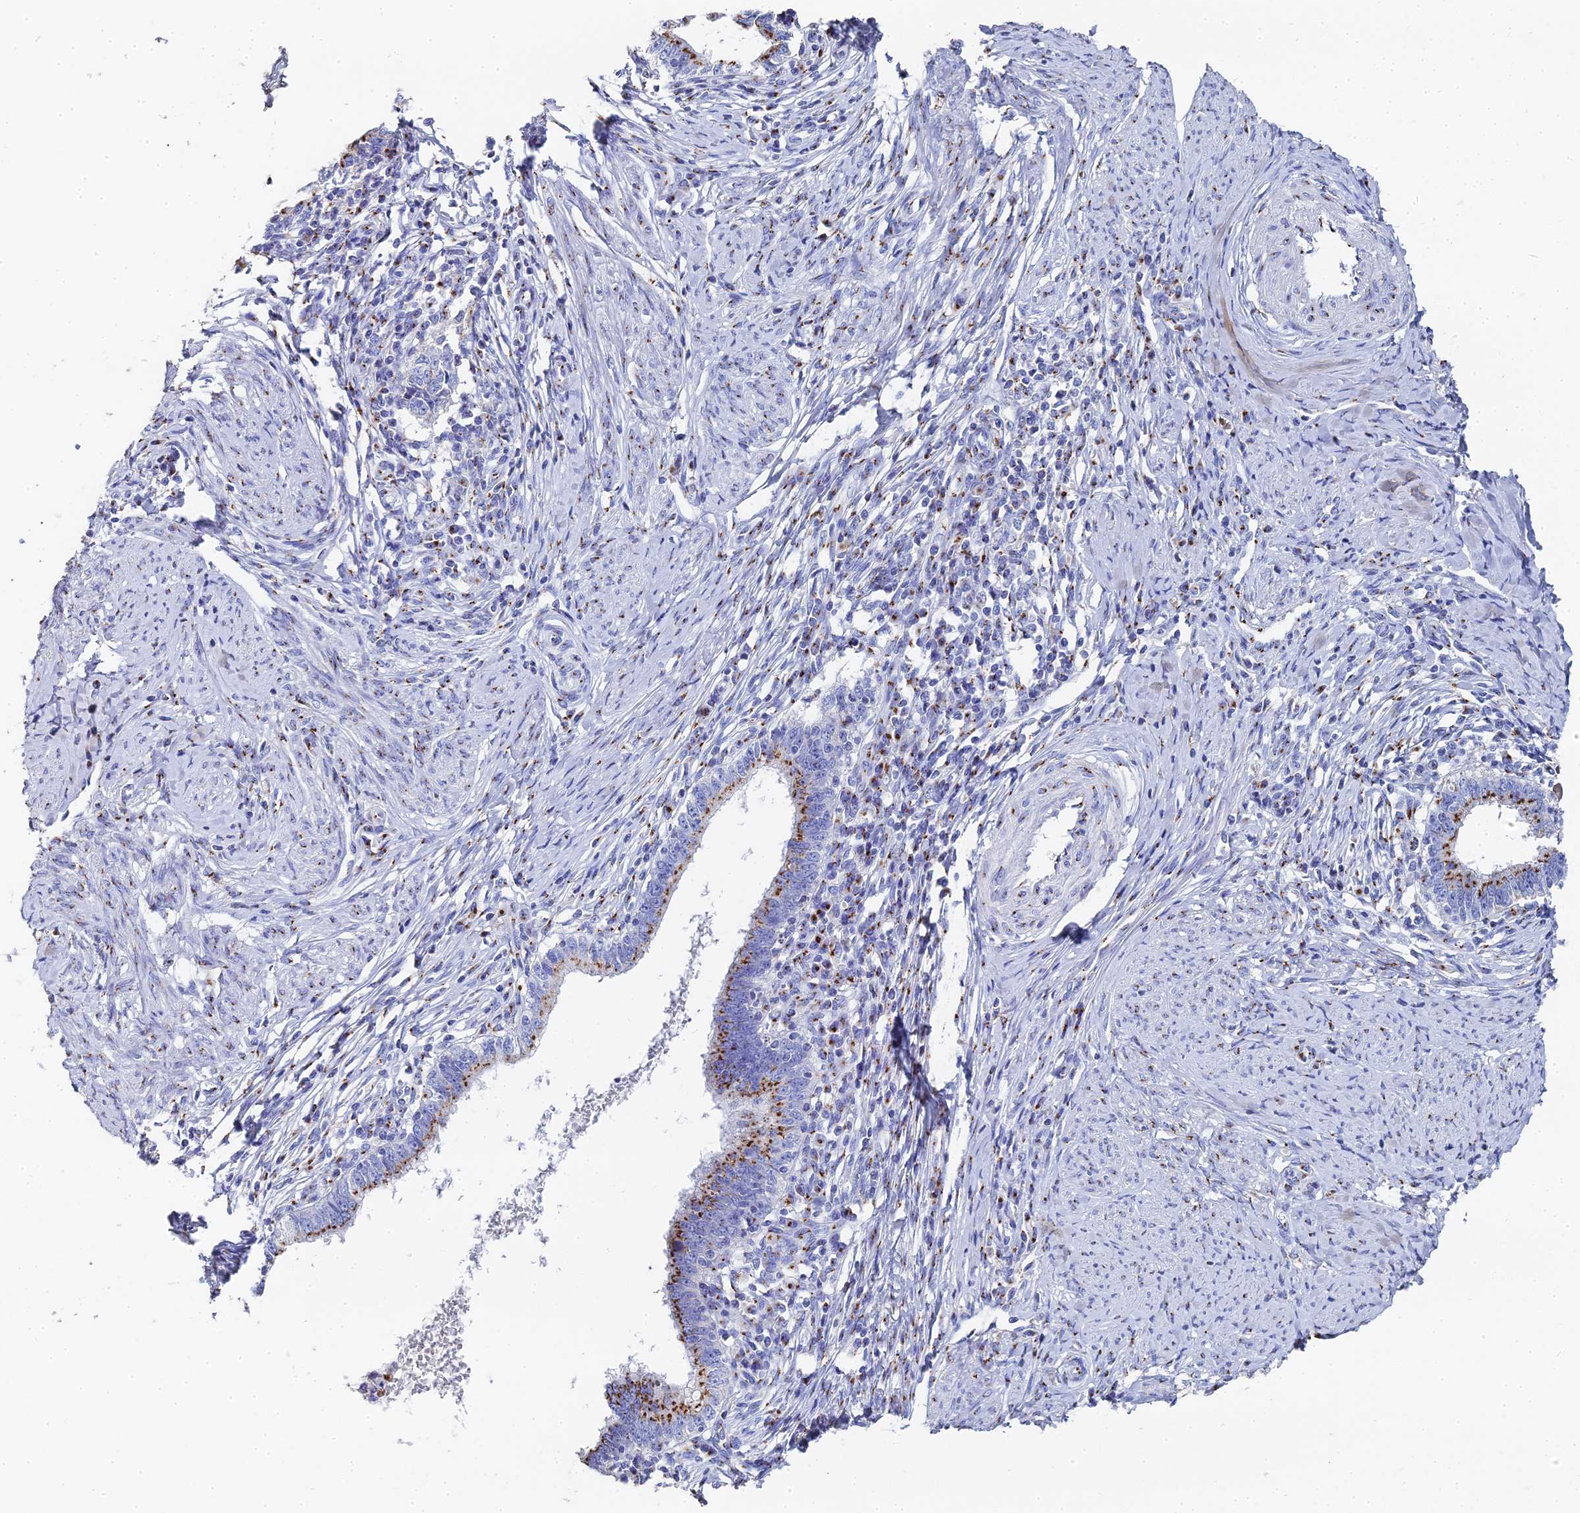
{"staining": {"intensity": "moderate", "quantity": "25%-75%", "location": "cytoplasmic/membranous"}, "tissue": "cervical cancer", "cell_type": "Tumor cells", "image_type": "cancer", "snomed": [{"axis": "morphology", "description": "Adenocarcinoma, NOS"}, {"axis": "topography", "description": "Cervix"}], "caption": "Brown immunohistochemical staining in human cervical adenocarcinoma exhibits moderate cytoplasmic/membranous positivity in about 25%-75% of tumor cells.", "gene": "ENSG00000268674", "patient": {"sex": "female", "age": 36}}